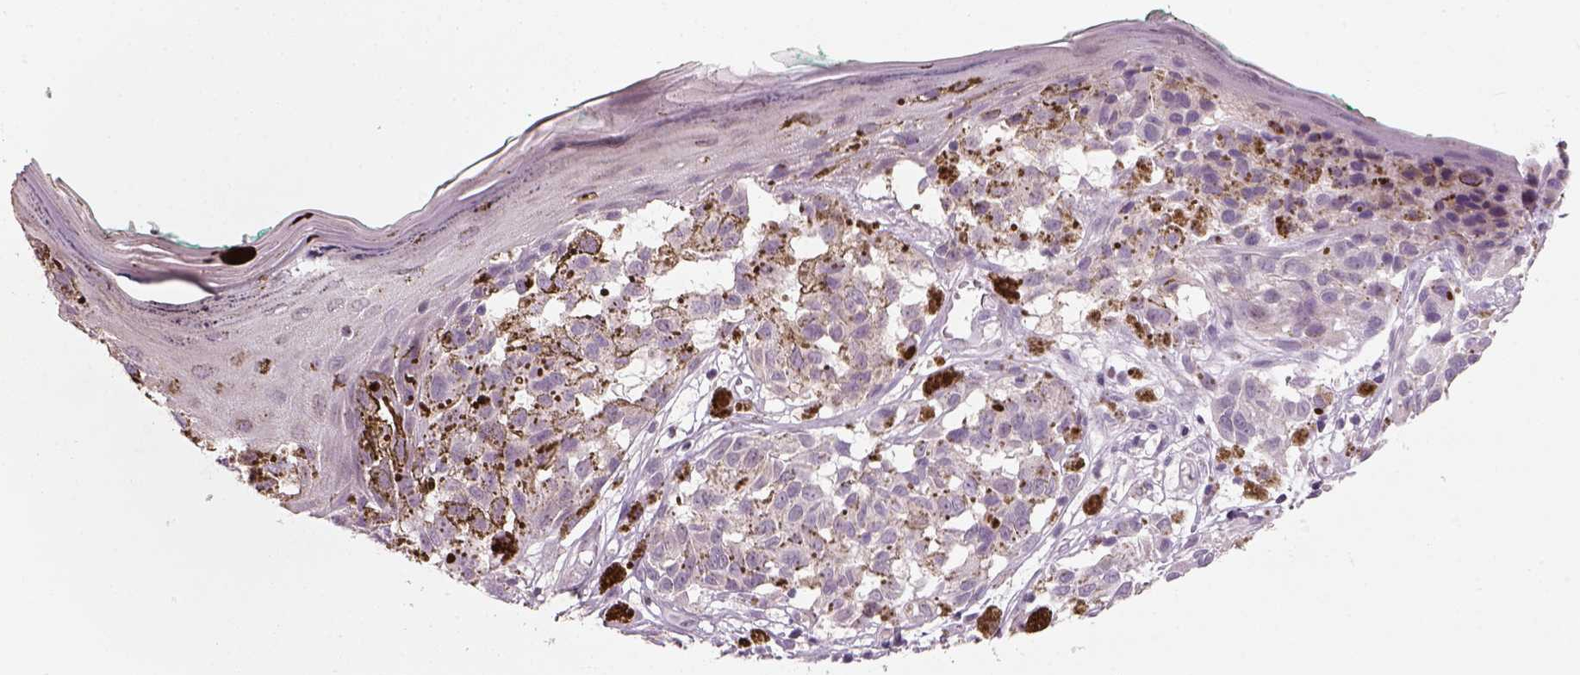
{"staining": {"intensity": "weak", "quantity": "<25%", "location": "cytoplasmic/membranous"}, "tissue": "melanoma", "cell_type": "Tumor cells", "image_type": "cancer", "snomed": [{"axis": "morphology", "description": "Malignant melanoma, NOS"}, {"axis": "topography", "description": "Skin"}], "caption": "High power microscopy micrograph of an IHC photomicrograph of melanoma, revealing no significant expression in tumor cells. The staining is performed using DAB brown chromogen with nuclei counter-stained in using hematoxylin.", "gene": "GDNF", "patient": {"sex": "female", "age": 38}}